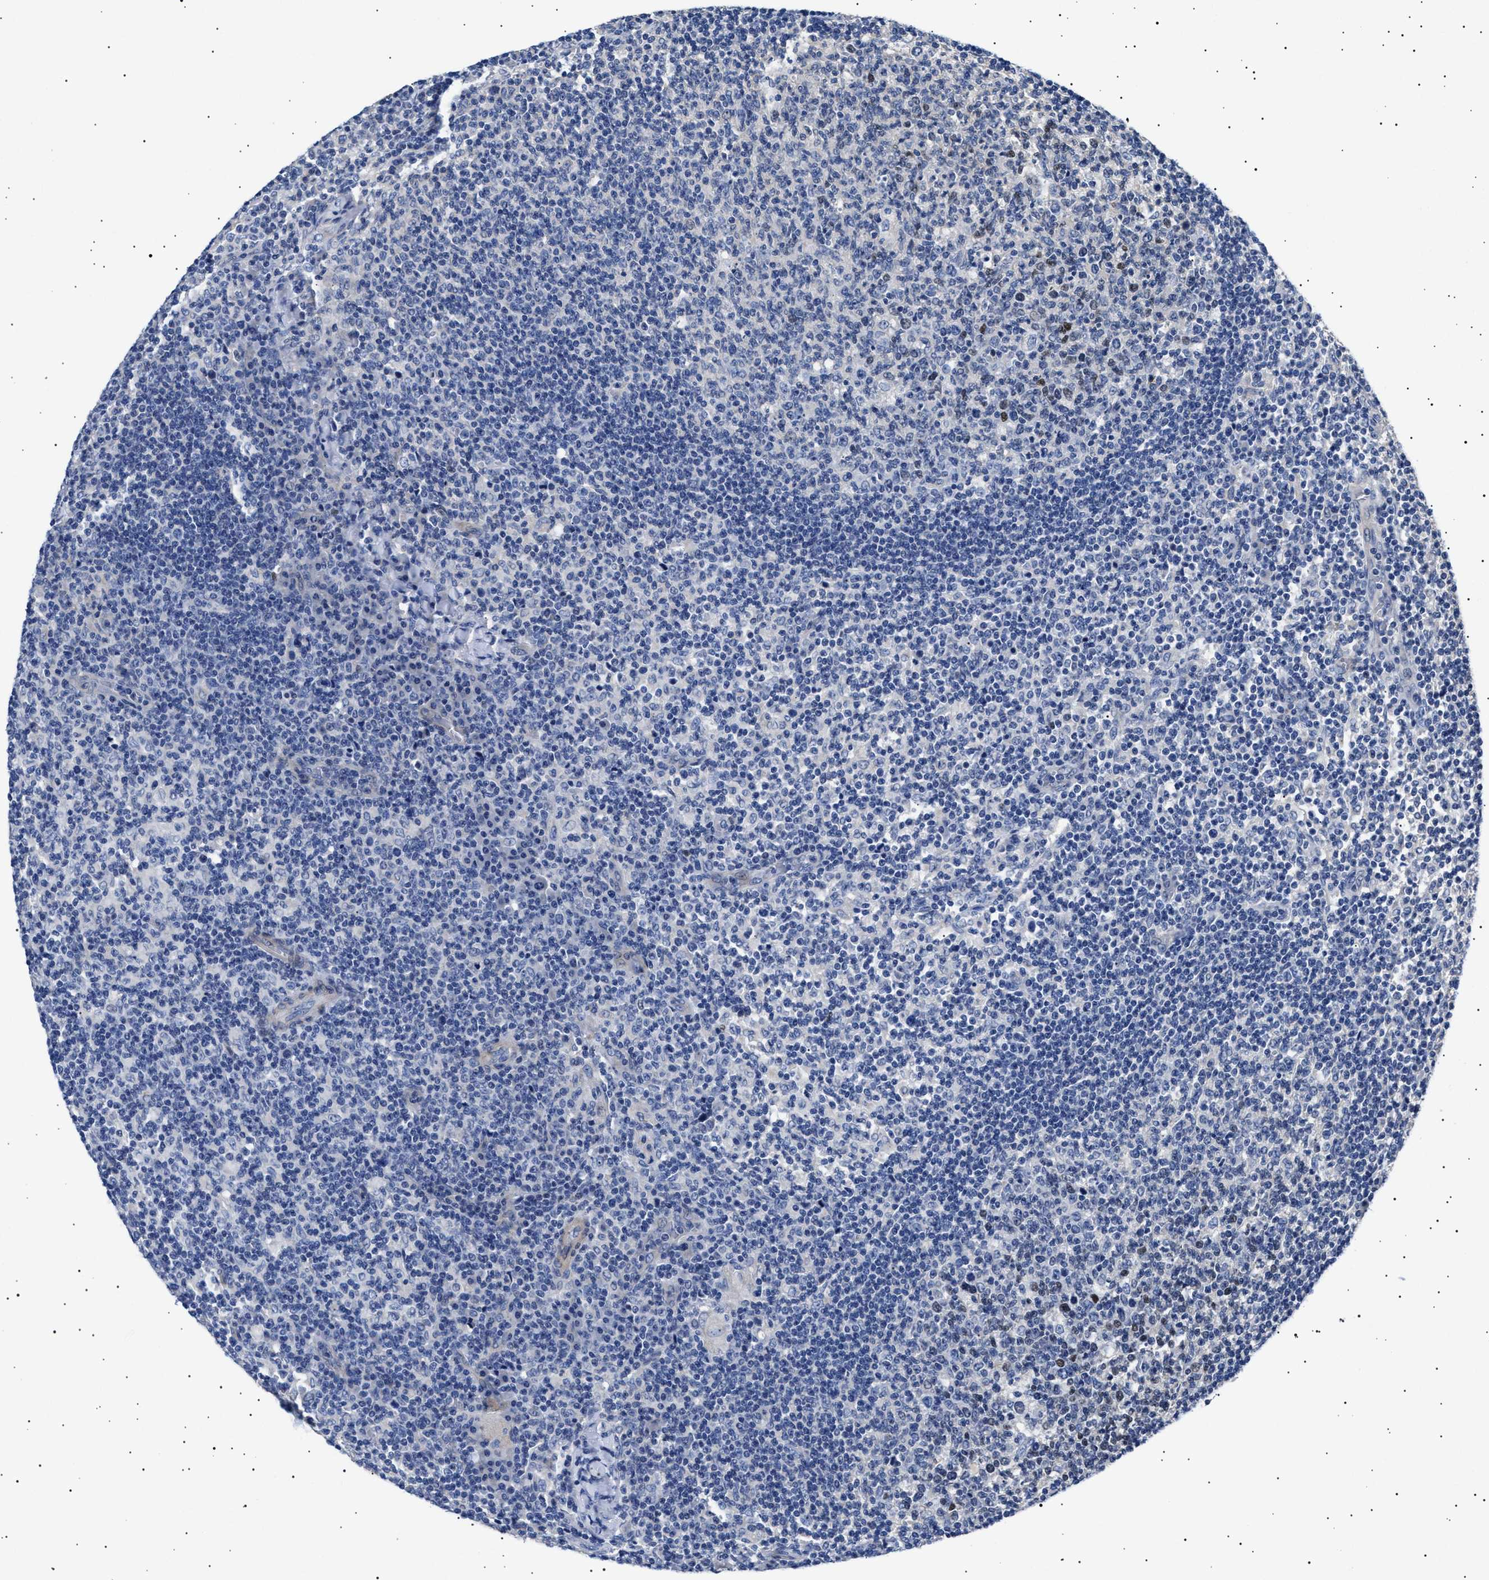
{"staining": {"intensity": "moderate", "quantity": "<25%", "location": "nuclear"}, "tissue": "lymph node", "cell_type": "Germinal center cells", "image_type": "normal", "snomed": [{"axis": "morphology", "description": "Normal tissue, NOS"}, {"axis": "morphology", "description": "Inflammation, NOS"}, {"axis": "topography", "description": "Lymph node"}], "caption": "About <25% of germinal center cells in unremarkable human lymph node show moderate nuclear protein staining as visualized by brown immunohistochemical staining.", "gene": "HEMGN", "patient": {"sex": "male", "age": 55}}